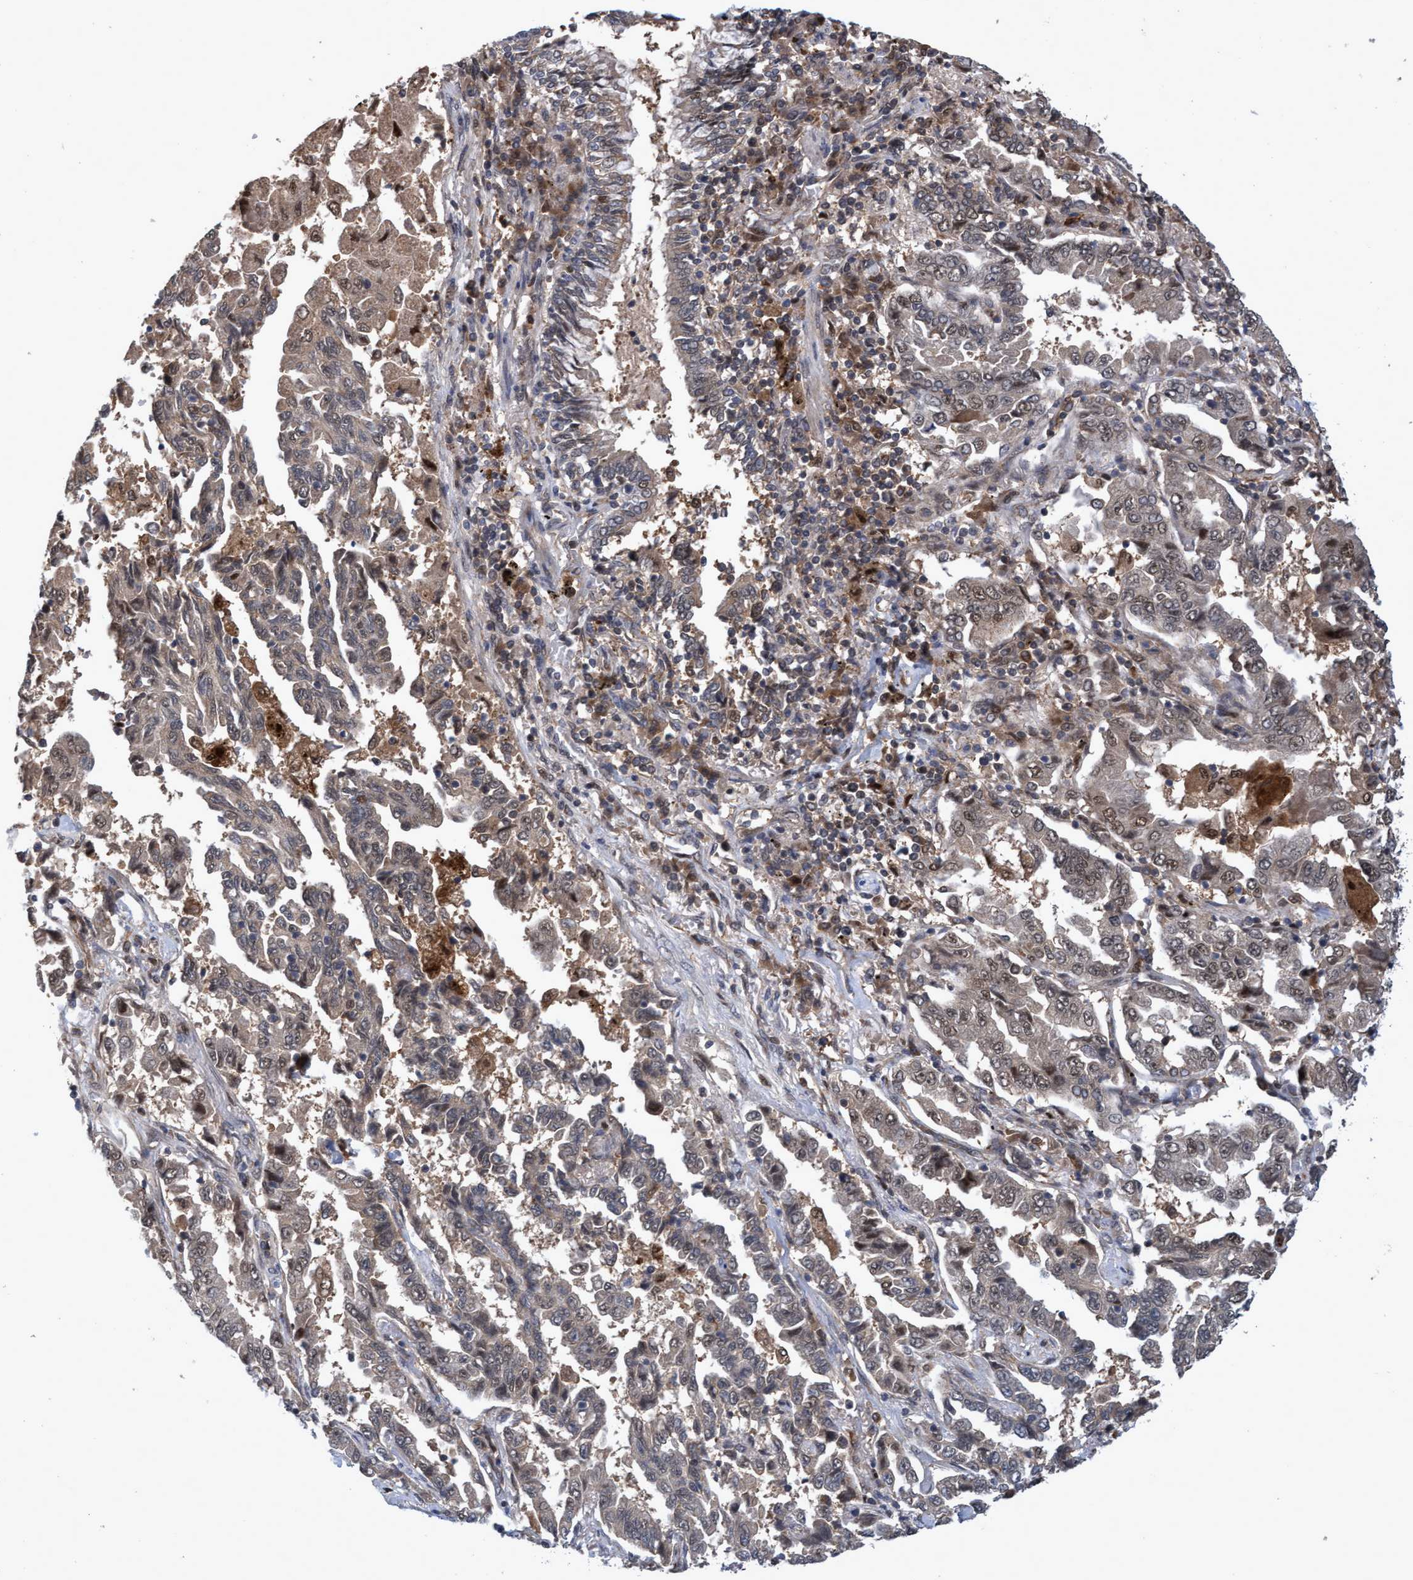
{"staining": {"intensity": "weak", "quantity": "25%-75%", "location": "cytoplasmic/membranous,nuclear"}, "tissue": "lung cancer", "cell_type": "Tumor cells", "image_type": "cancer", "snomed": [{"axis": "morphology", "description": "Adenocarcinoma, NOS"}, {"axis": "topography", "description": "Lung"}], "caption": "Immunohistochemistry (IHC) (DAB) staining of human lung cancer (adenocarcinoma) displays weak cytoplasmic/membranous and nuclear protein positivity in about 25%-75% of tumor cells.", "gene": "PSMB6", "patient": {"sex": "female", "age": 51}}